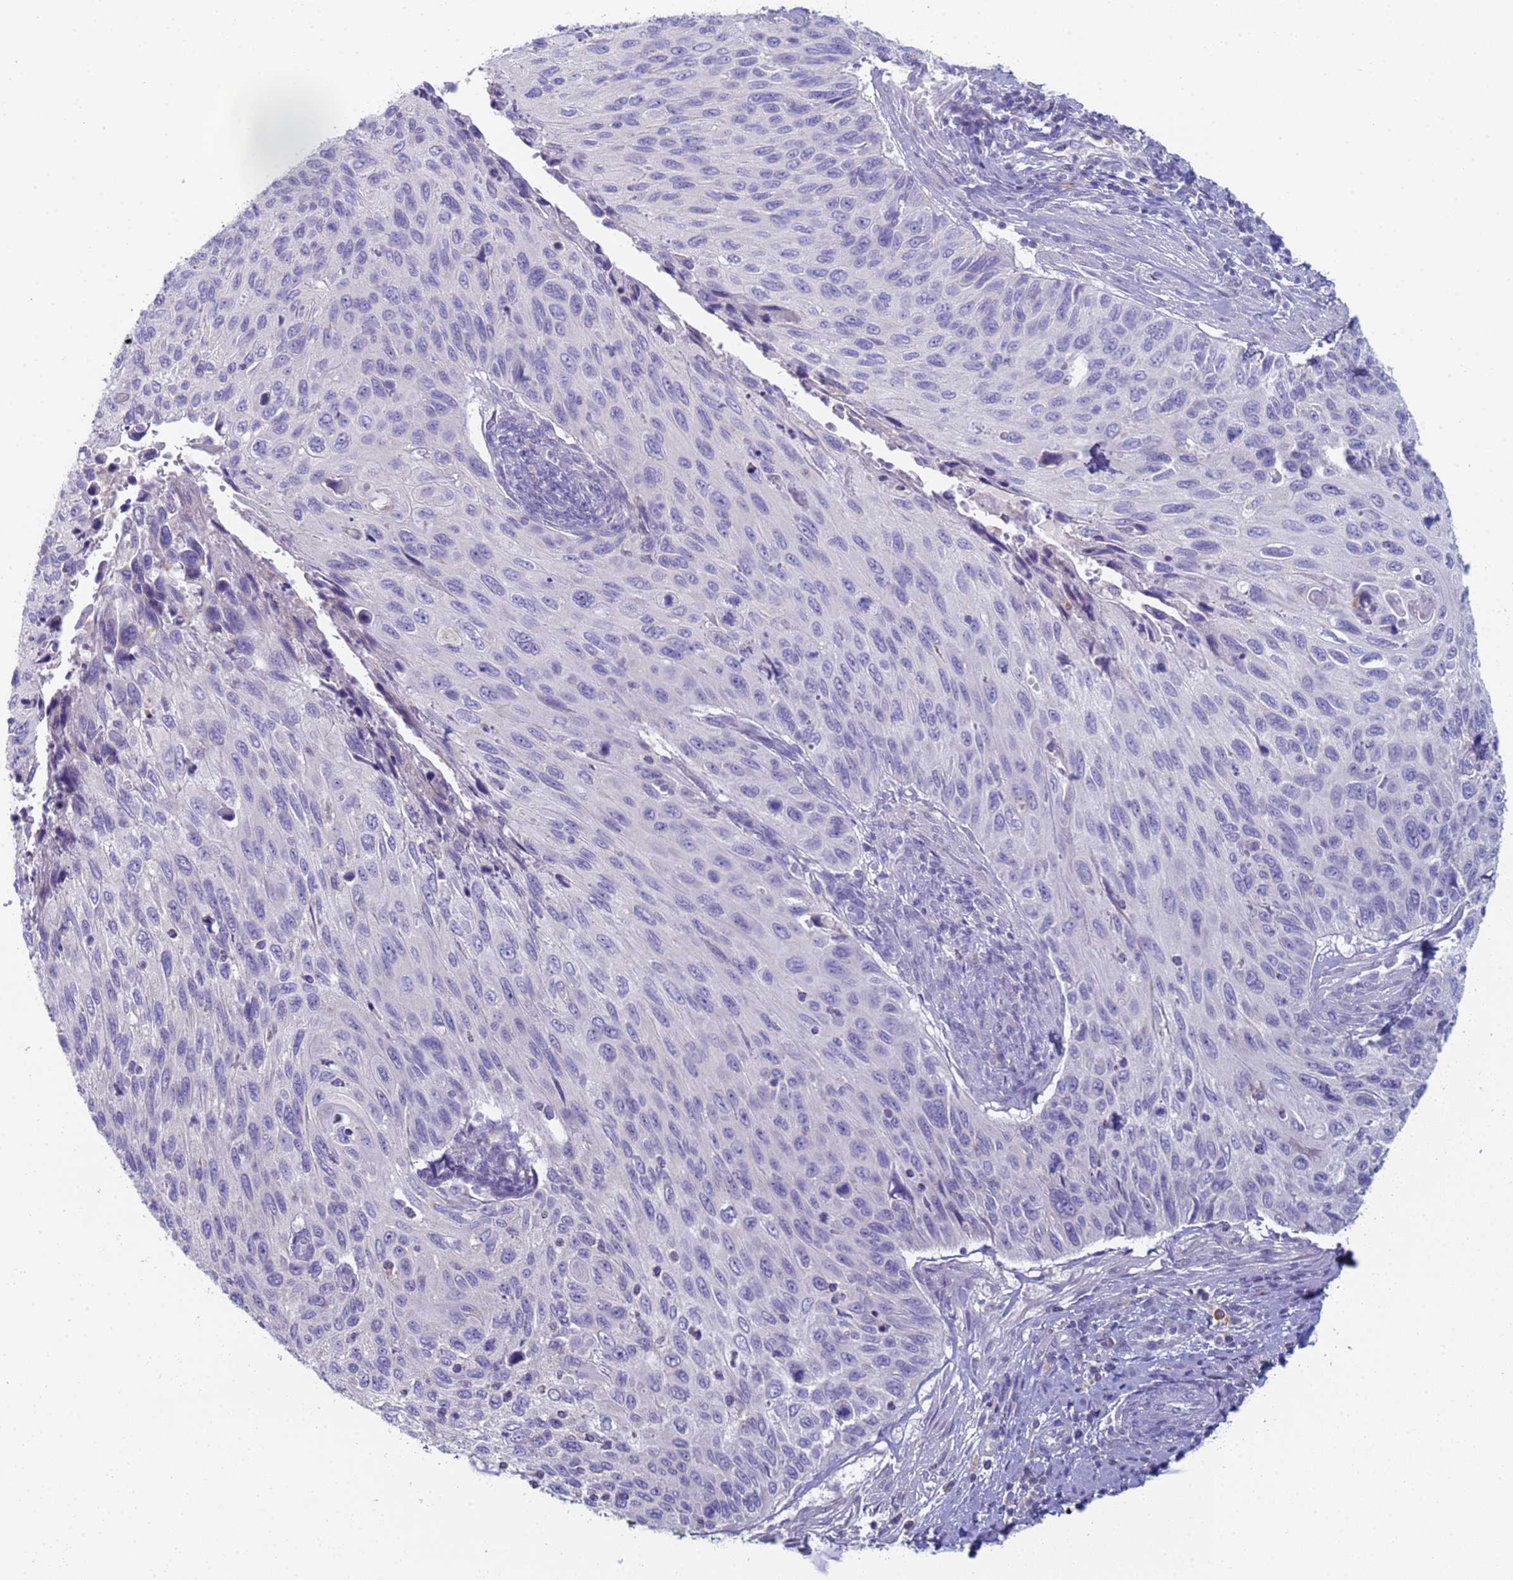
{"staining": {"intensity": "negative", "quantity": "none", "location": "none"}, "tissue": "cervical cancer", "cell_type": "Tumor cells", "image_type": "cancer", "snomed": [{"axis": "morphology", "description": "Squamous cell carcinoma, NOS"}, {"axis": "topography", "description": "Cervix"}], "caption": "The photomicrograph exhibits no staining of tumor cells in cervical cancer.", "gene": "CR1", "patient": {"sex": "female", "age": 70}}